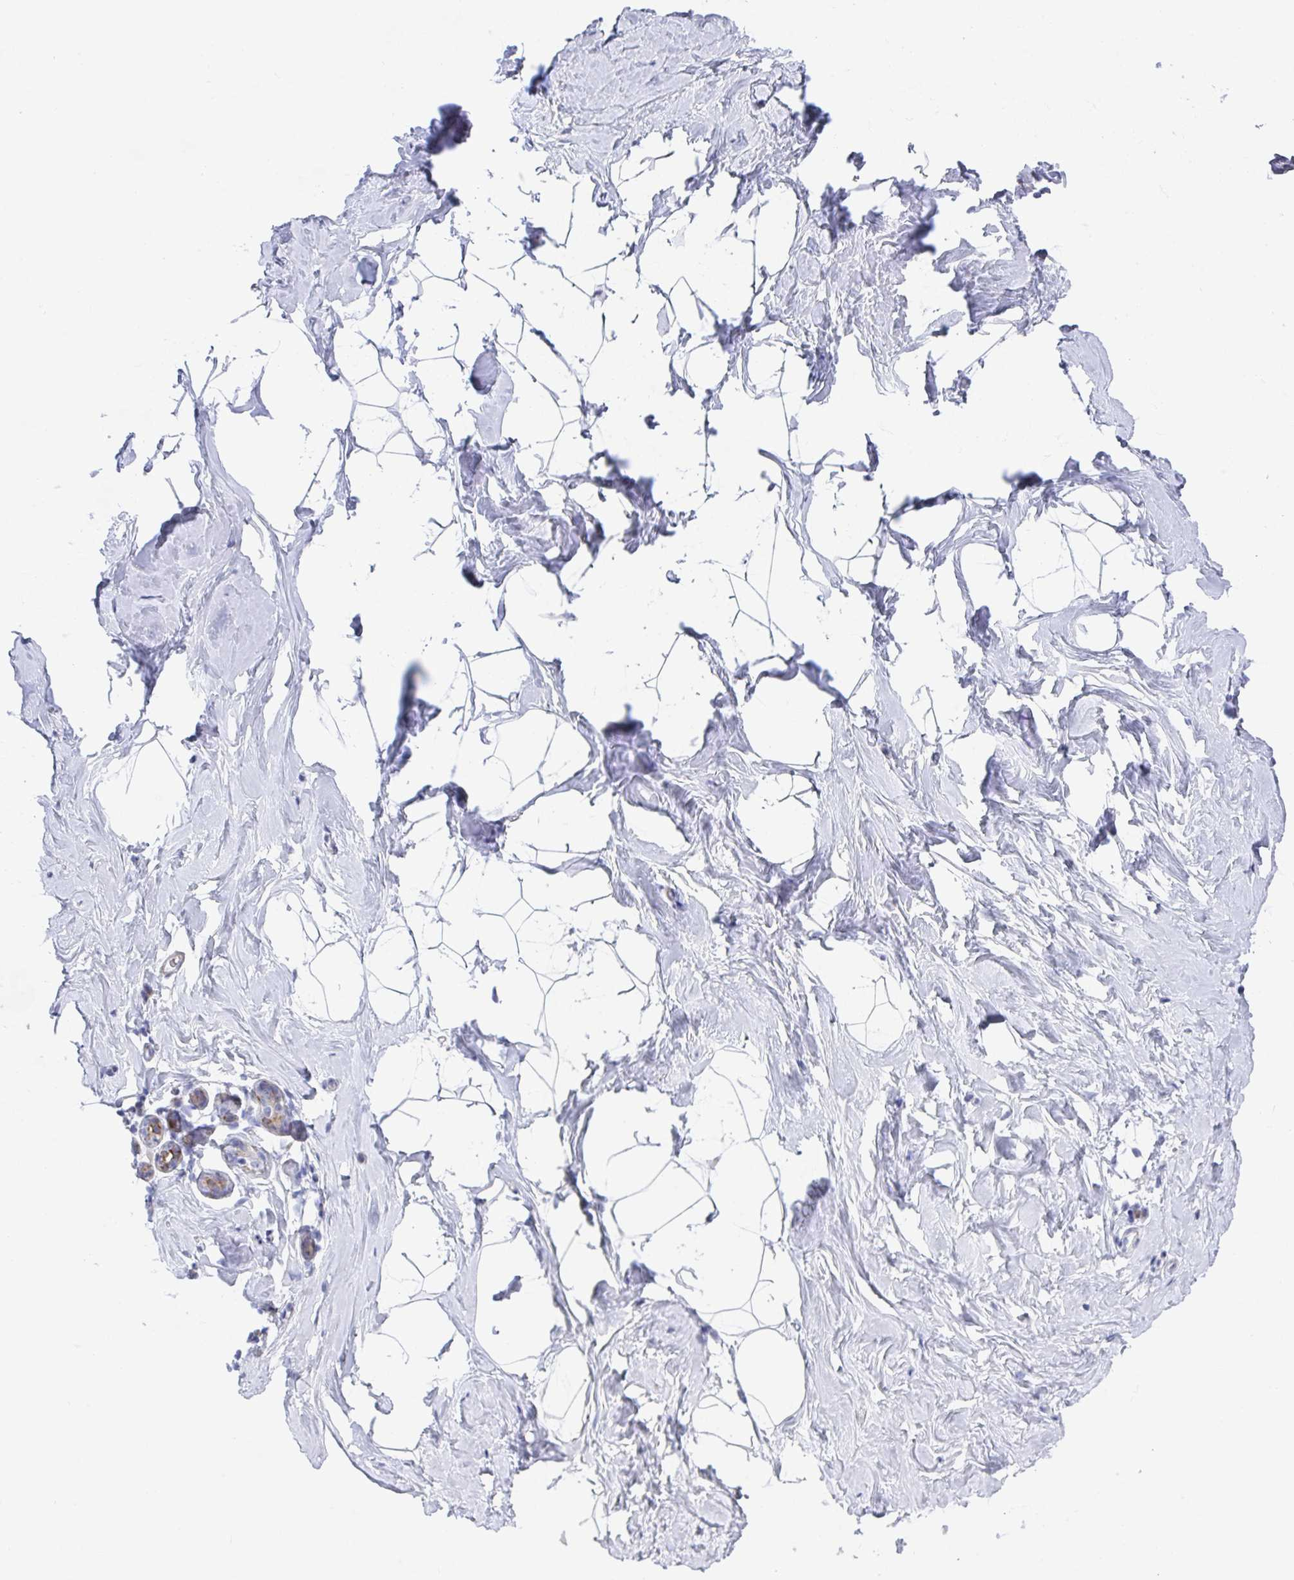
{"staining": {"intensity": "negative", "quantity": "none", "location": "none"}, "tissue": "breast", "cell_type": "Adipocytes", "image_type": "normal", "snomed": [{"axis": "morphology", "description": "Normal tissue, NOS"}, {"axis": "topography", "description": "Breast"}], "caption": "IHC photomicrograph of normal breast: human breast stained with DAB shows no significant protein staining in adipocytes.", "gene": "KLHL33", "patient": {"sex": "female", "age": 32}}